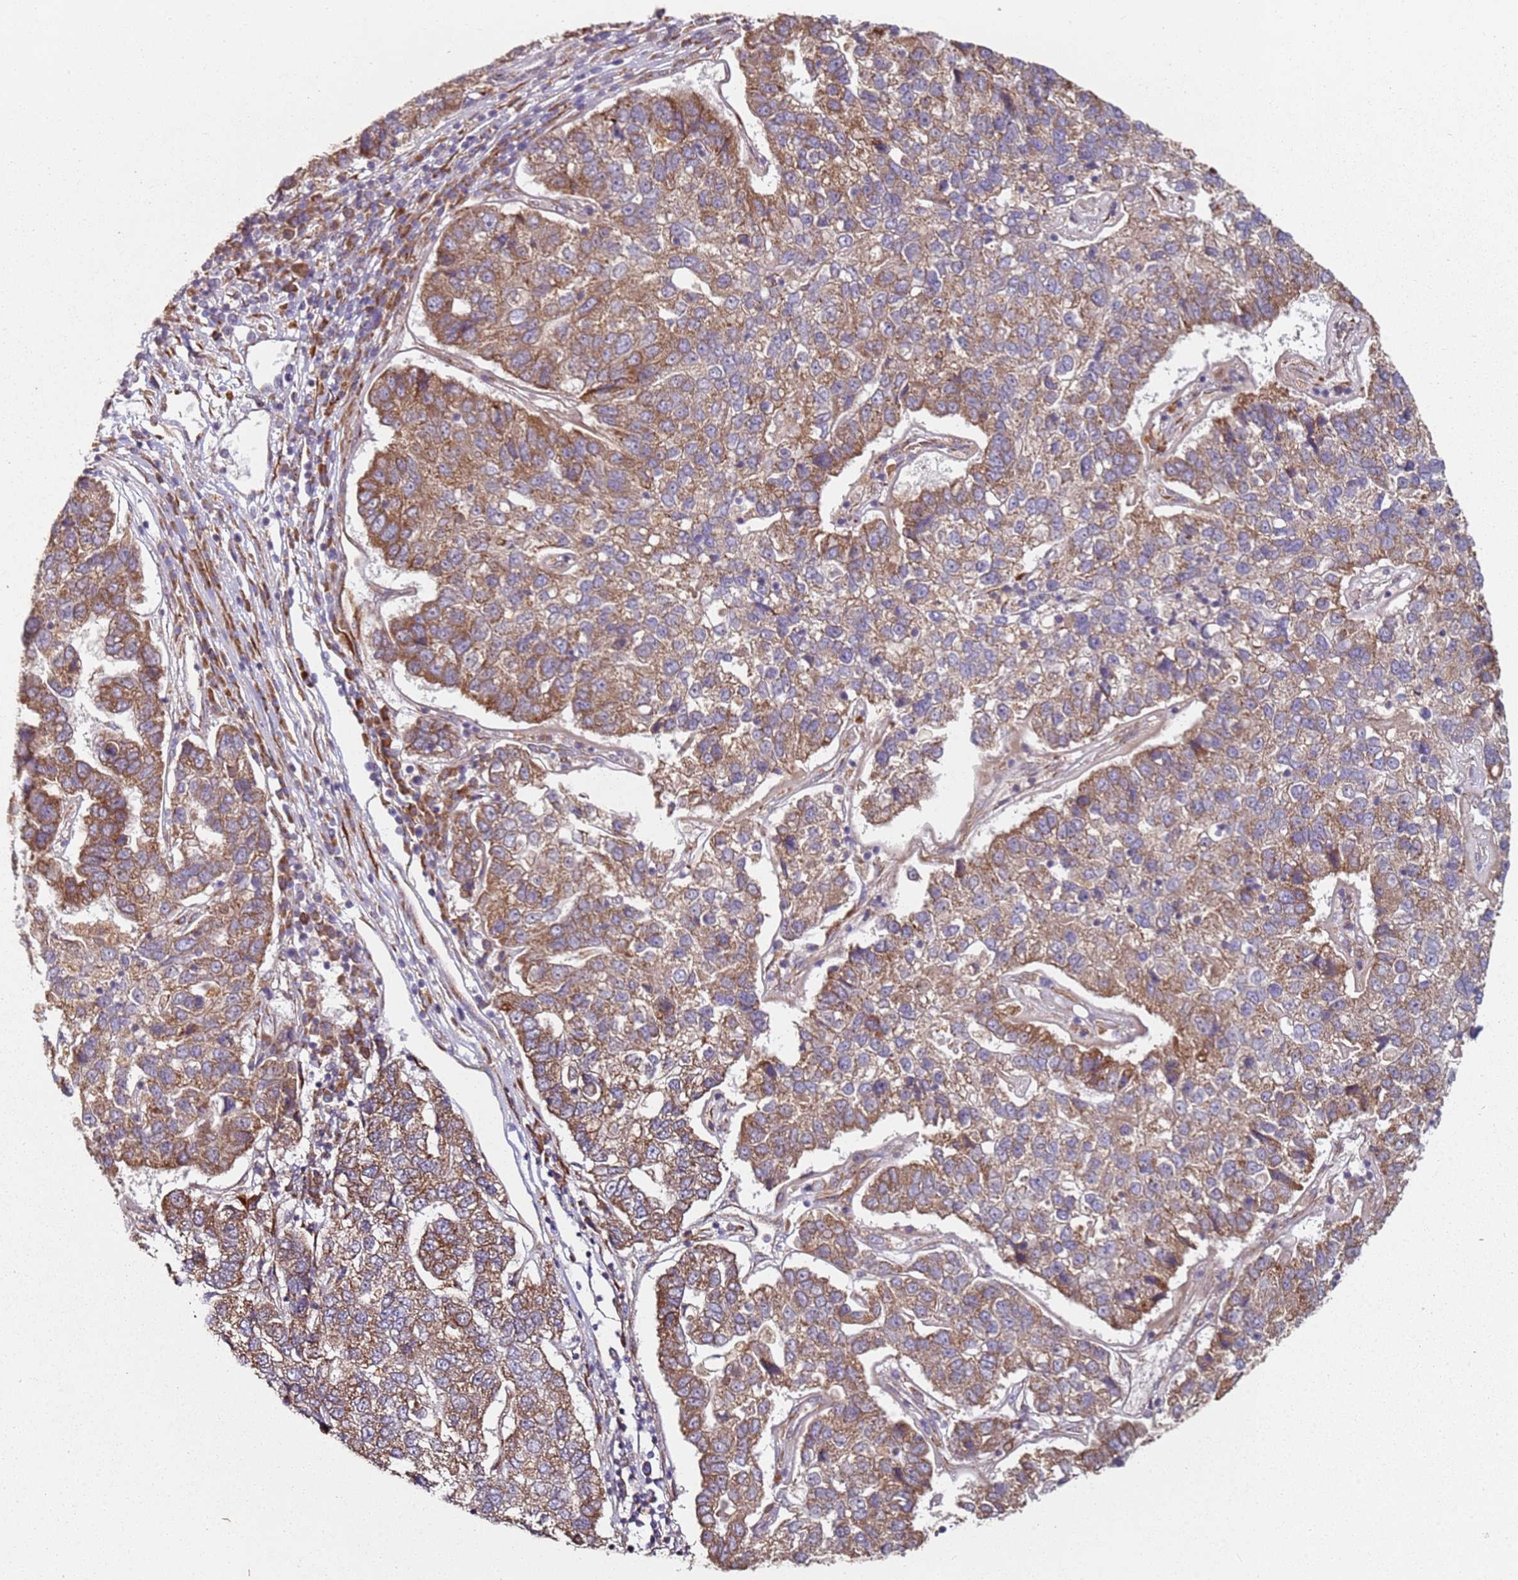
{"staining": {"intensity": "moderate", "quantity": ">75%", "location": "cytoplasmic/membranous"}, "tissue": "pancreatic cancer", "cell_type": "Tumor cells", "image_type": "cancer", "snomed": [{"axis": "morphology", "description": "Adenocarcinoma, NOS"}, {"axis": "topography", "description": "Pancreas"}], "caption": "Immunohistochemistry (IHC) of pancreatic cancer (adenocarcinoma) exhibits medium levels of moderate cytoplasmic/membranous positivity in approximately >75% of tumor cells.", "gene": "ARFRP1", "patient": {"sex": "female", "age": 61}}